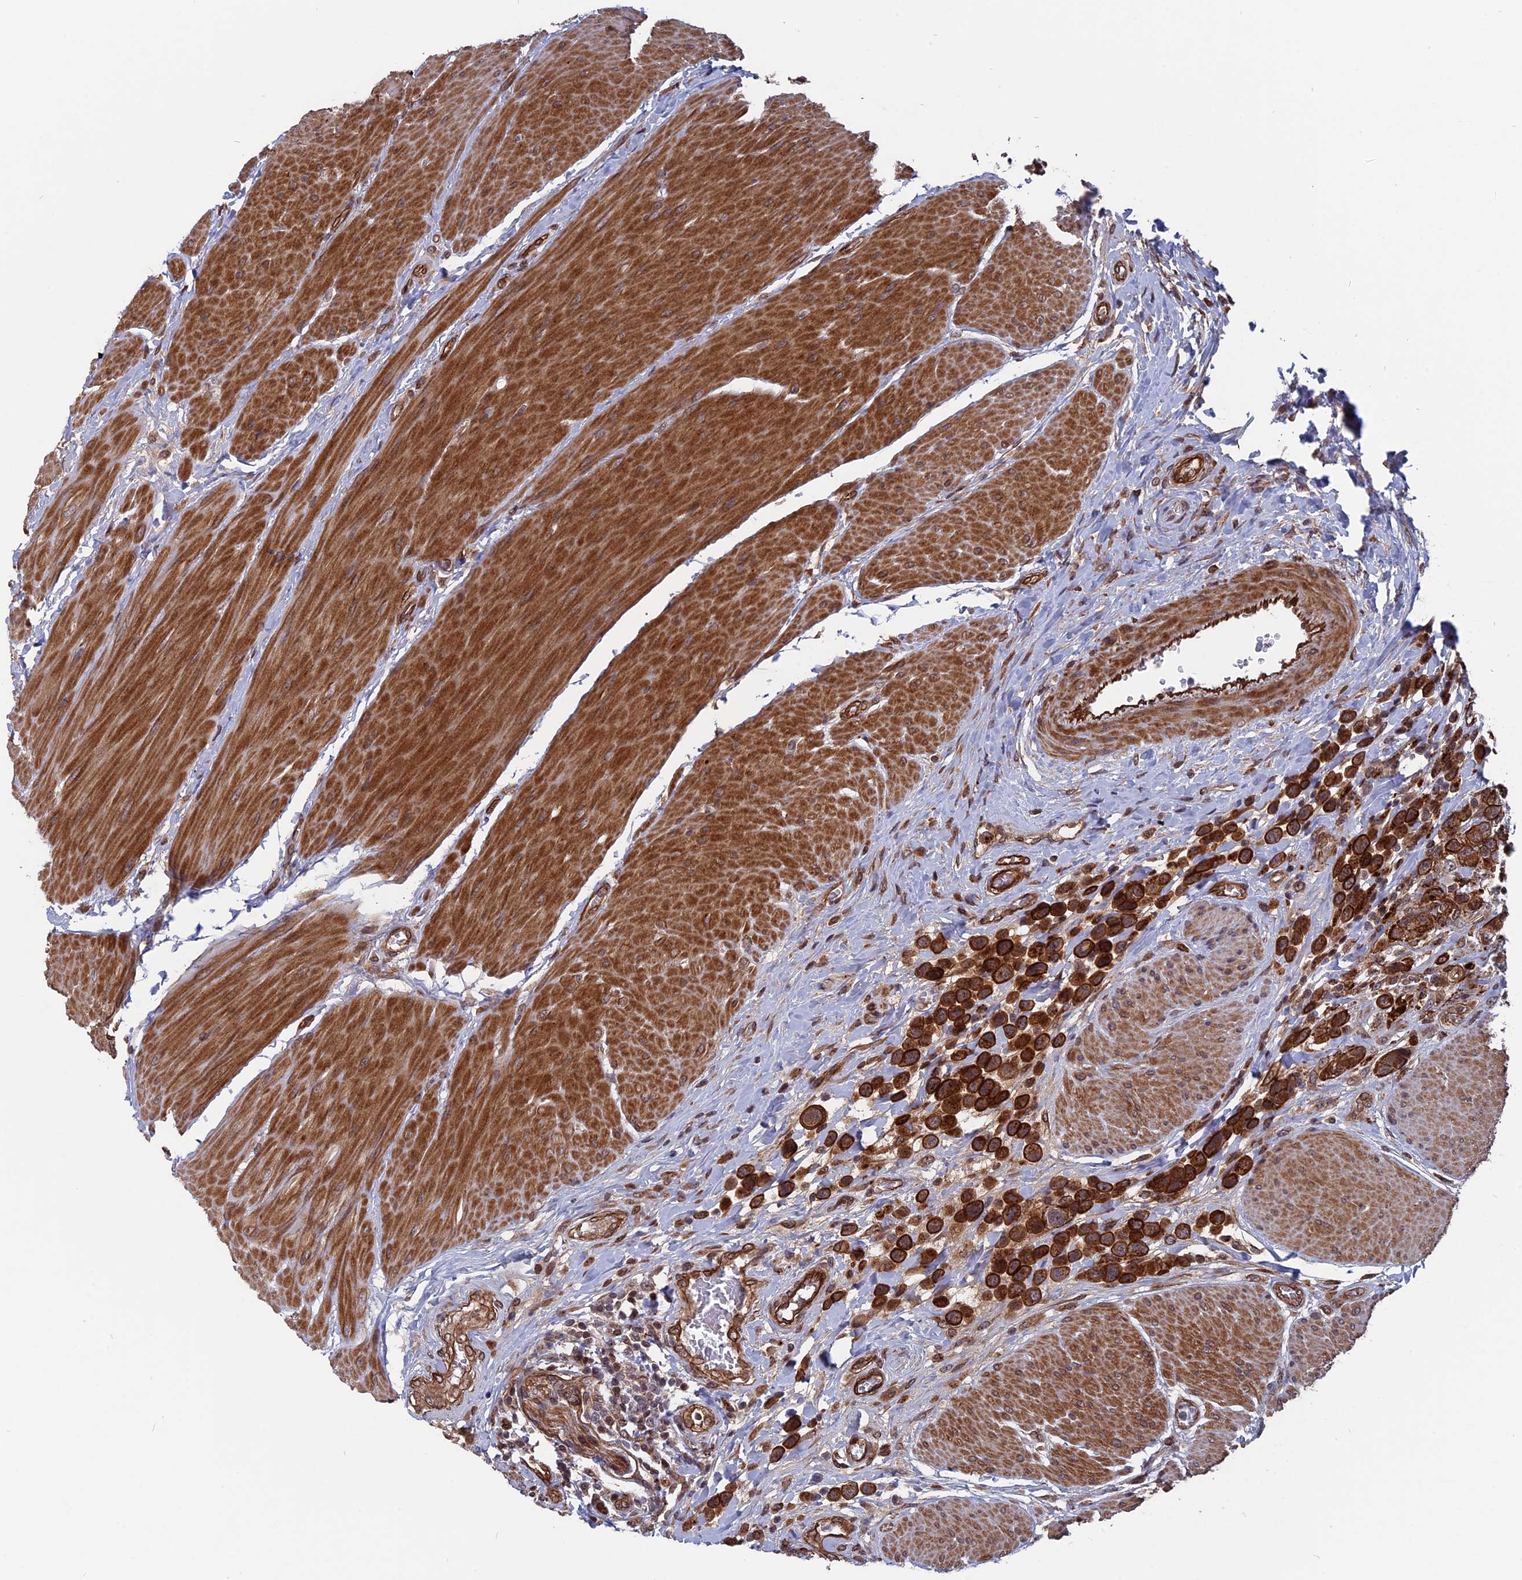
{"staining": {"intensity": "strong", "quantity": ">75%", "location": "cytoplasmic/membranous"}, "tissue": "urothelial cancer", "cell_type": "Tumor cells", "image_type": "cancer", "snomed": [{"axis": "morphology", "description": "Urothelial carcinoma, High grade"}, {"axis": "topography", "description": "Urinary bladder"}], "caption": "The image displays a brown stain indicating the presence of a protein in the cytoplasmic/membranous of tumor cells in high-grade urothelial carcinoma.", "gene": "NOSIP", "patient": {"sex": "male", "age": 50}}